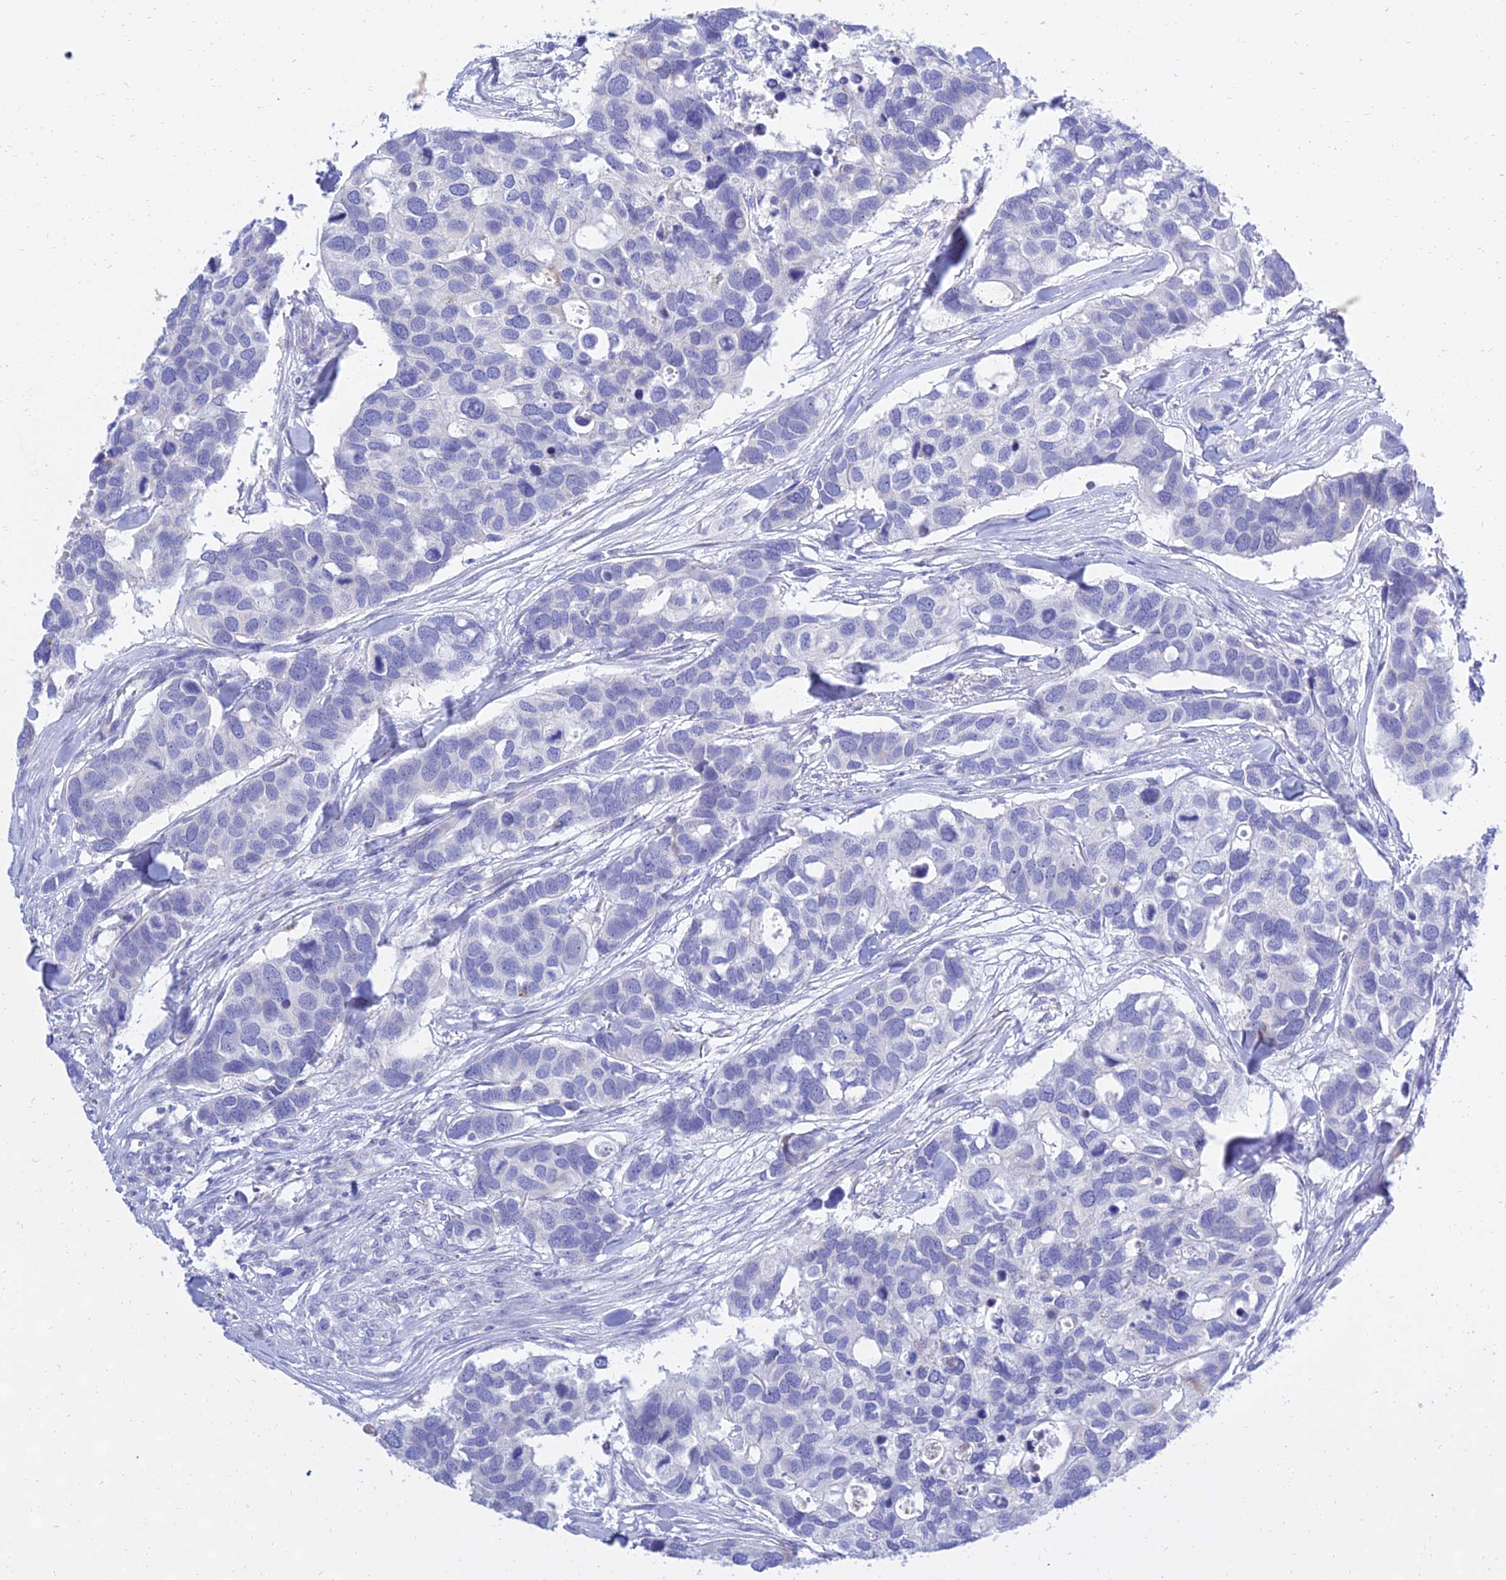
{"staining": {"intensity": "negative", "quantity": "none", "location": "none"}, "tissue": "breast cancer", "cell_type": "Tumor cells", "image_type": "cancer", "snomed": [{"axis": "morphology", "description": "Duct carcinoma"}, {"axis": "topography", "description": "Breast"}], "caption": "Immunohistochemical staining of human intraductal carcinoma (breast) displays no significant staining in tumor cells. The staining is performed using DAB (3,3'-diaminobenzidine) brown chromogen with nuclei counter-stained in using hematoxylin.", "gene": "PKN3", "patient": {"sex": "female", "age": 83}}